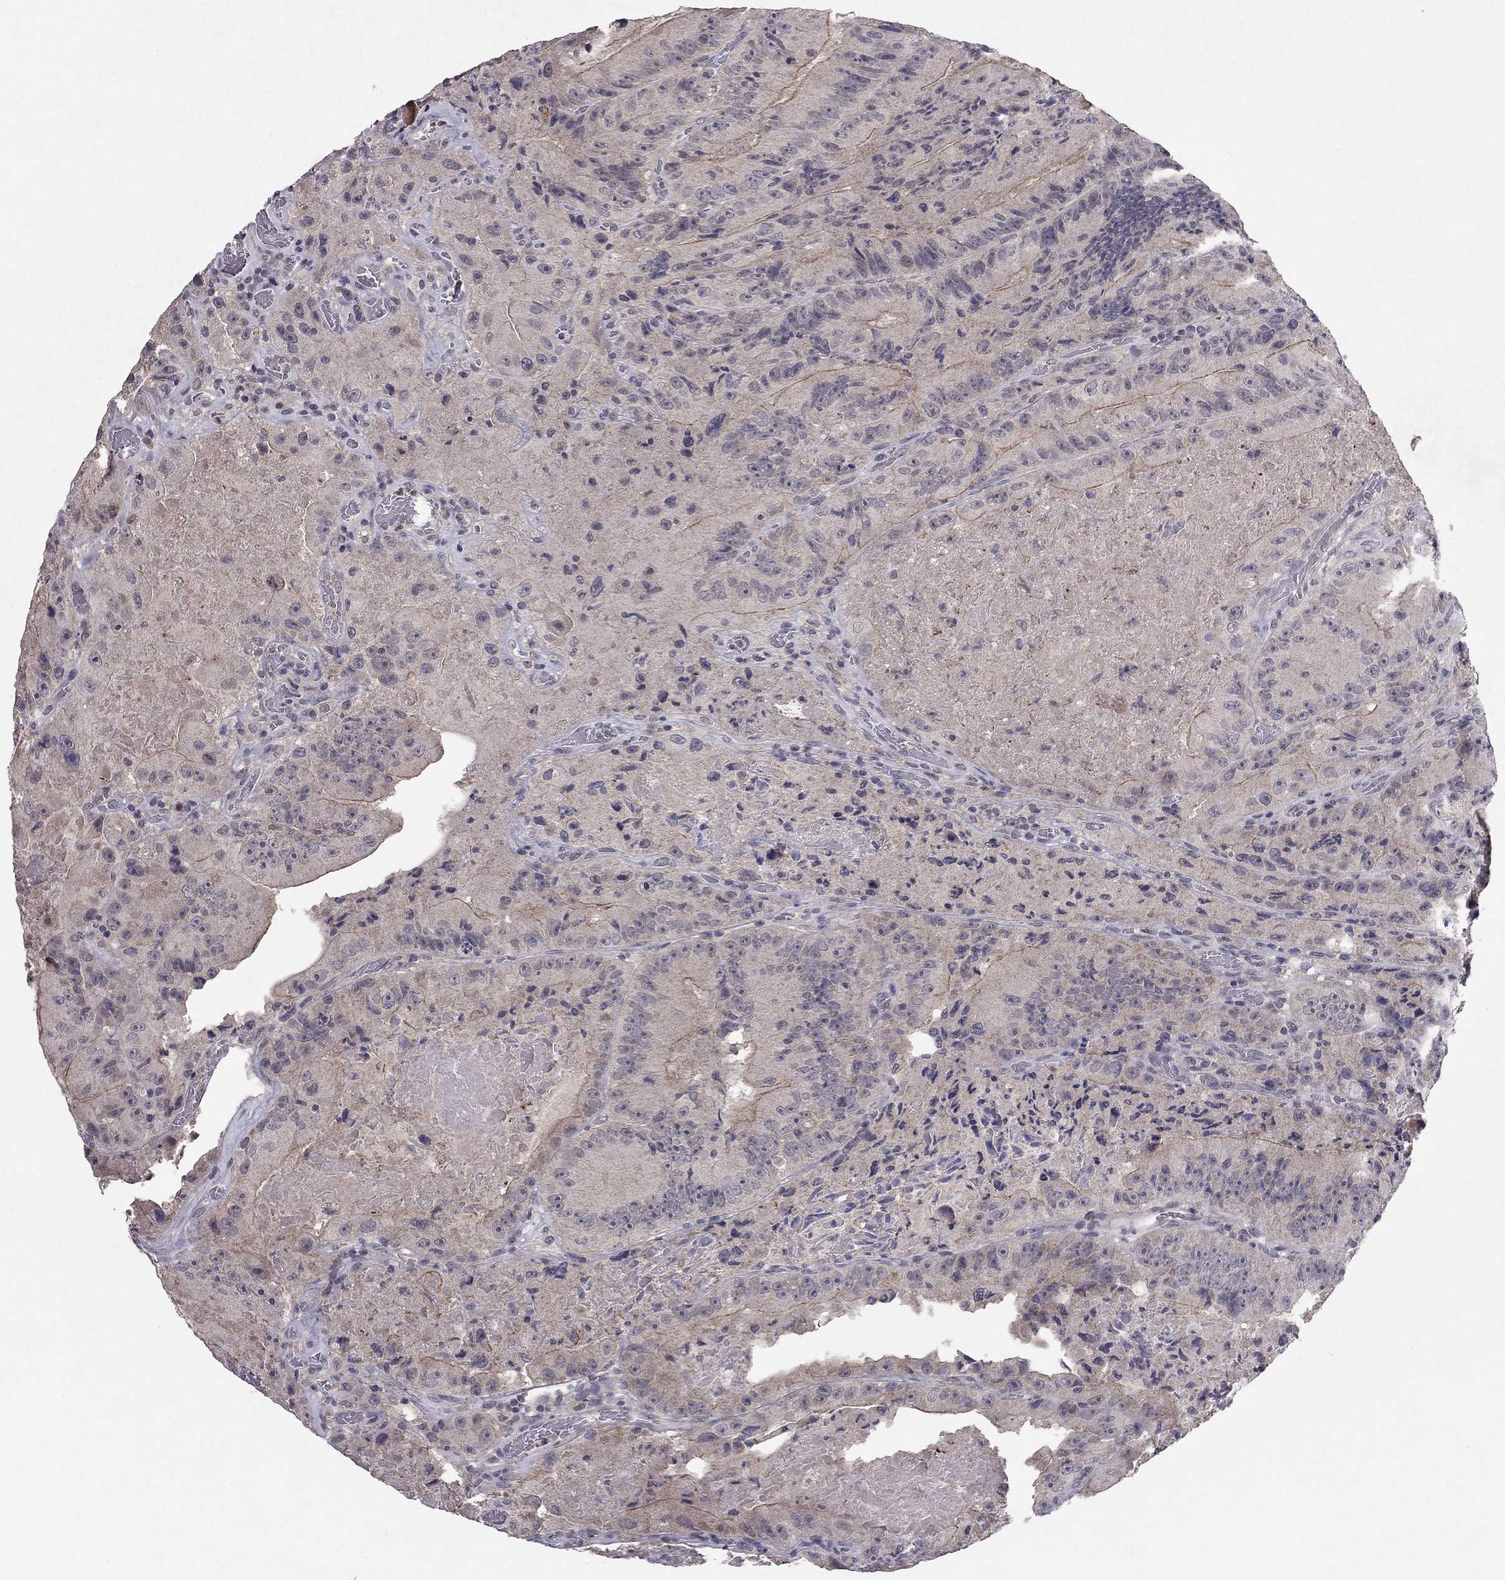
{"staining": {"intensity": "moderate", "quantity": "25%-75%", "location": "cytoplasmic/membranous"}, "tissue": "colorectal cancer", "cell_type": "Tumor cells", "image_type": "cancer", "snomed": [{"axis": "morphology", "description": "Adenocarcinoma, NOS"}, {"axis": "topography", "description": "Colon"}], "caption": "Immunohistochemical staining of colorectal cancer (adenocarcinoma) reveals medium levels of moderate cytoplasmic/membranous staining in about 25%-75% of tumor cells. Using DAB (brown) and hematoxylin (blue) stains, captured at high magnification using brightfield microscopy.", "gene": "ESR2", "patient": {"sex": "female", "age": 86}}